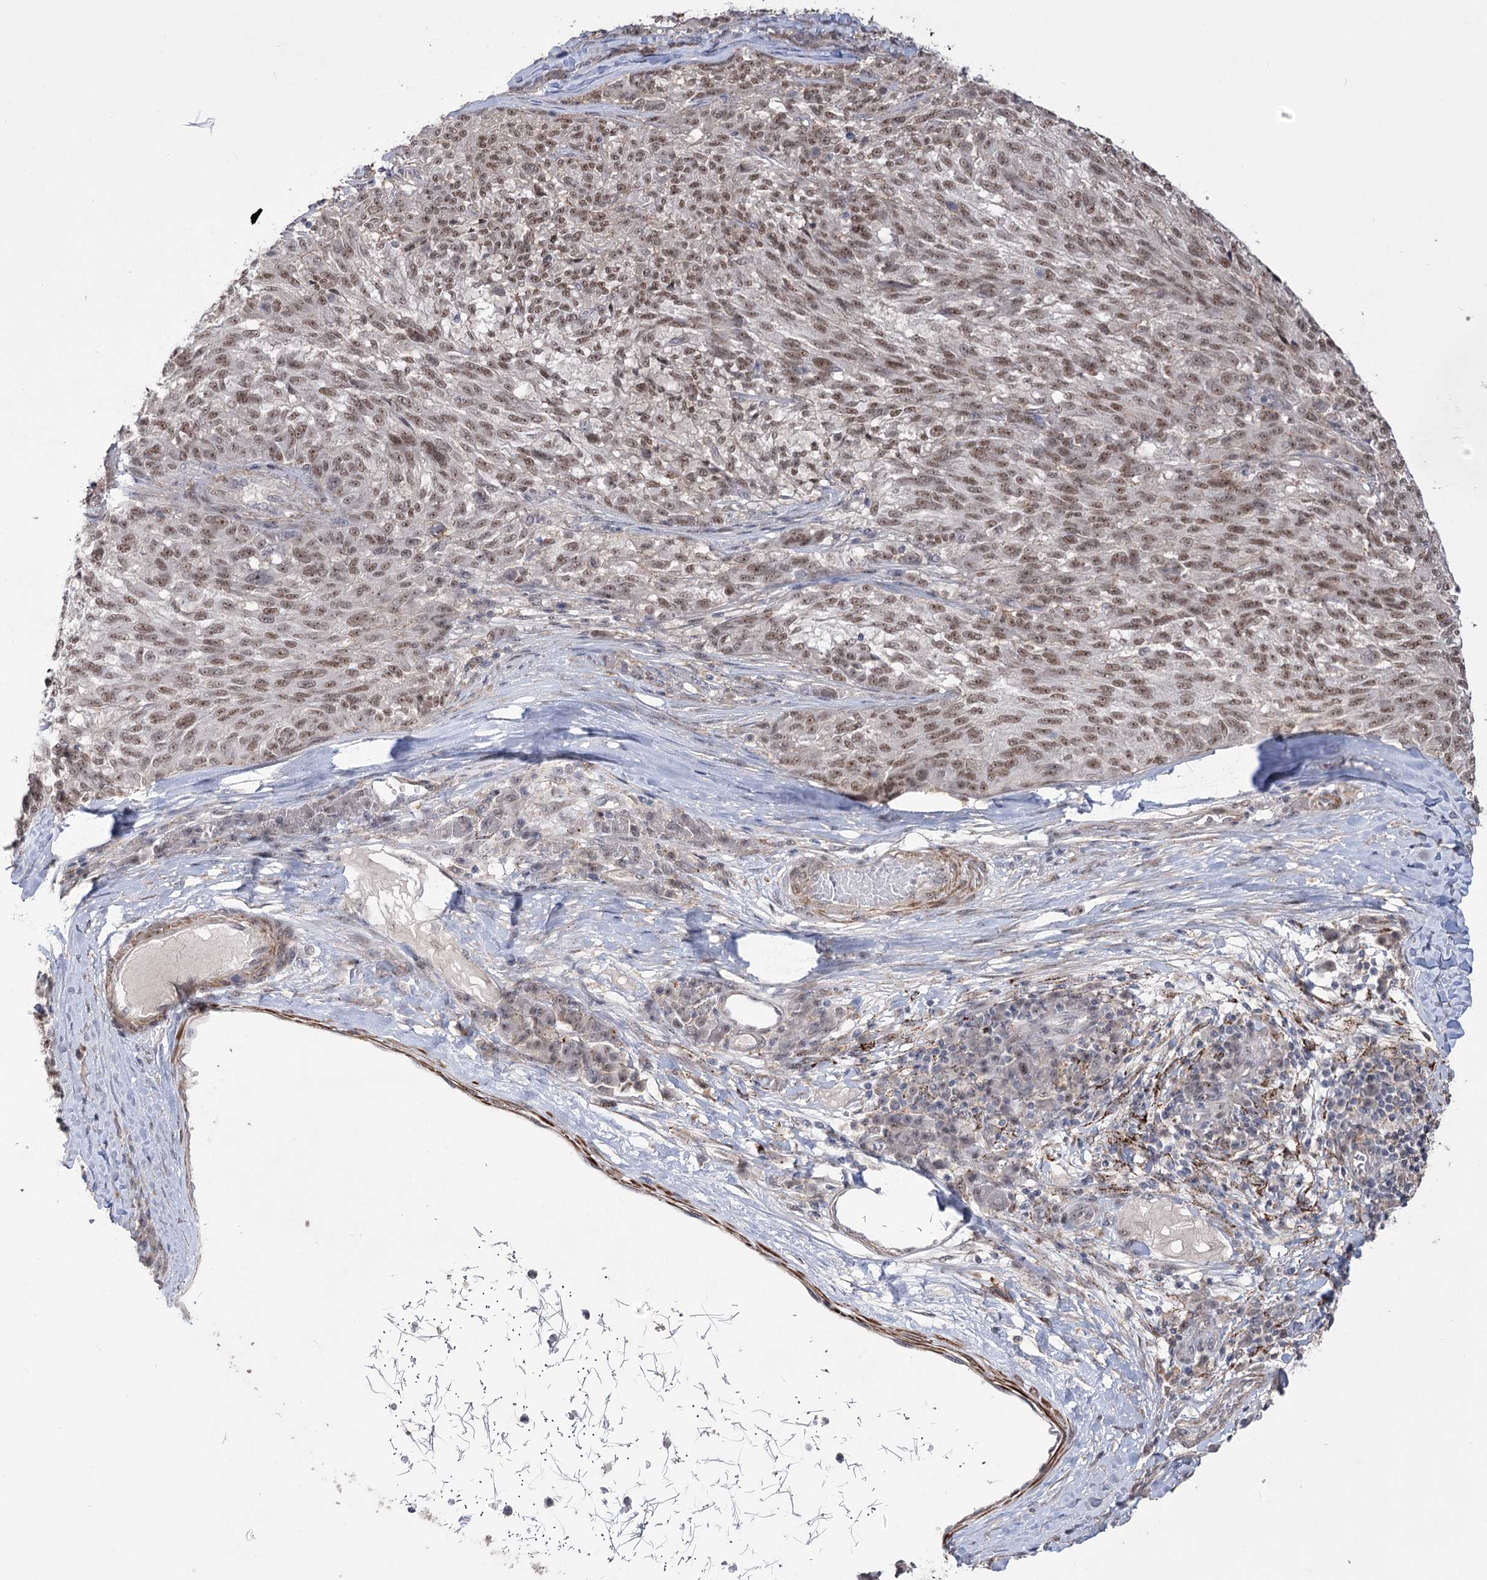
{"staining": {"intensity": "weak", "quantity": ">75%", "location": "nuclear"}, "tissue": "melanoma", "cell_type": "Tumor cells", "image_type": "cancer", "snomed": [{"axis": "morphology", "description": "Malignant melanoma, NOS"}, {"axis": "topography", "description": "Skin"}], "caption": "Tumor cells display weak nuclear expression in approximately >75% of cells in melanoma.", "gene": "ZSCAN23", "patient": {"sex": "male", "age": 53}}